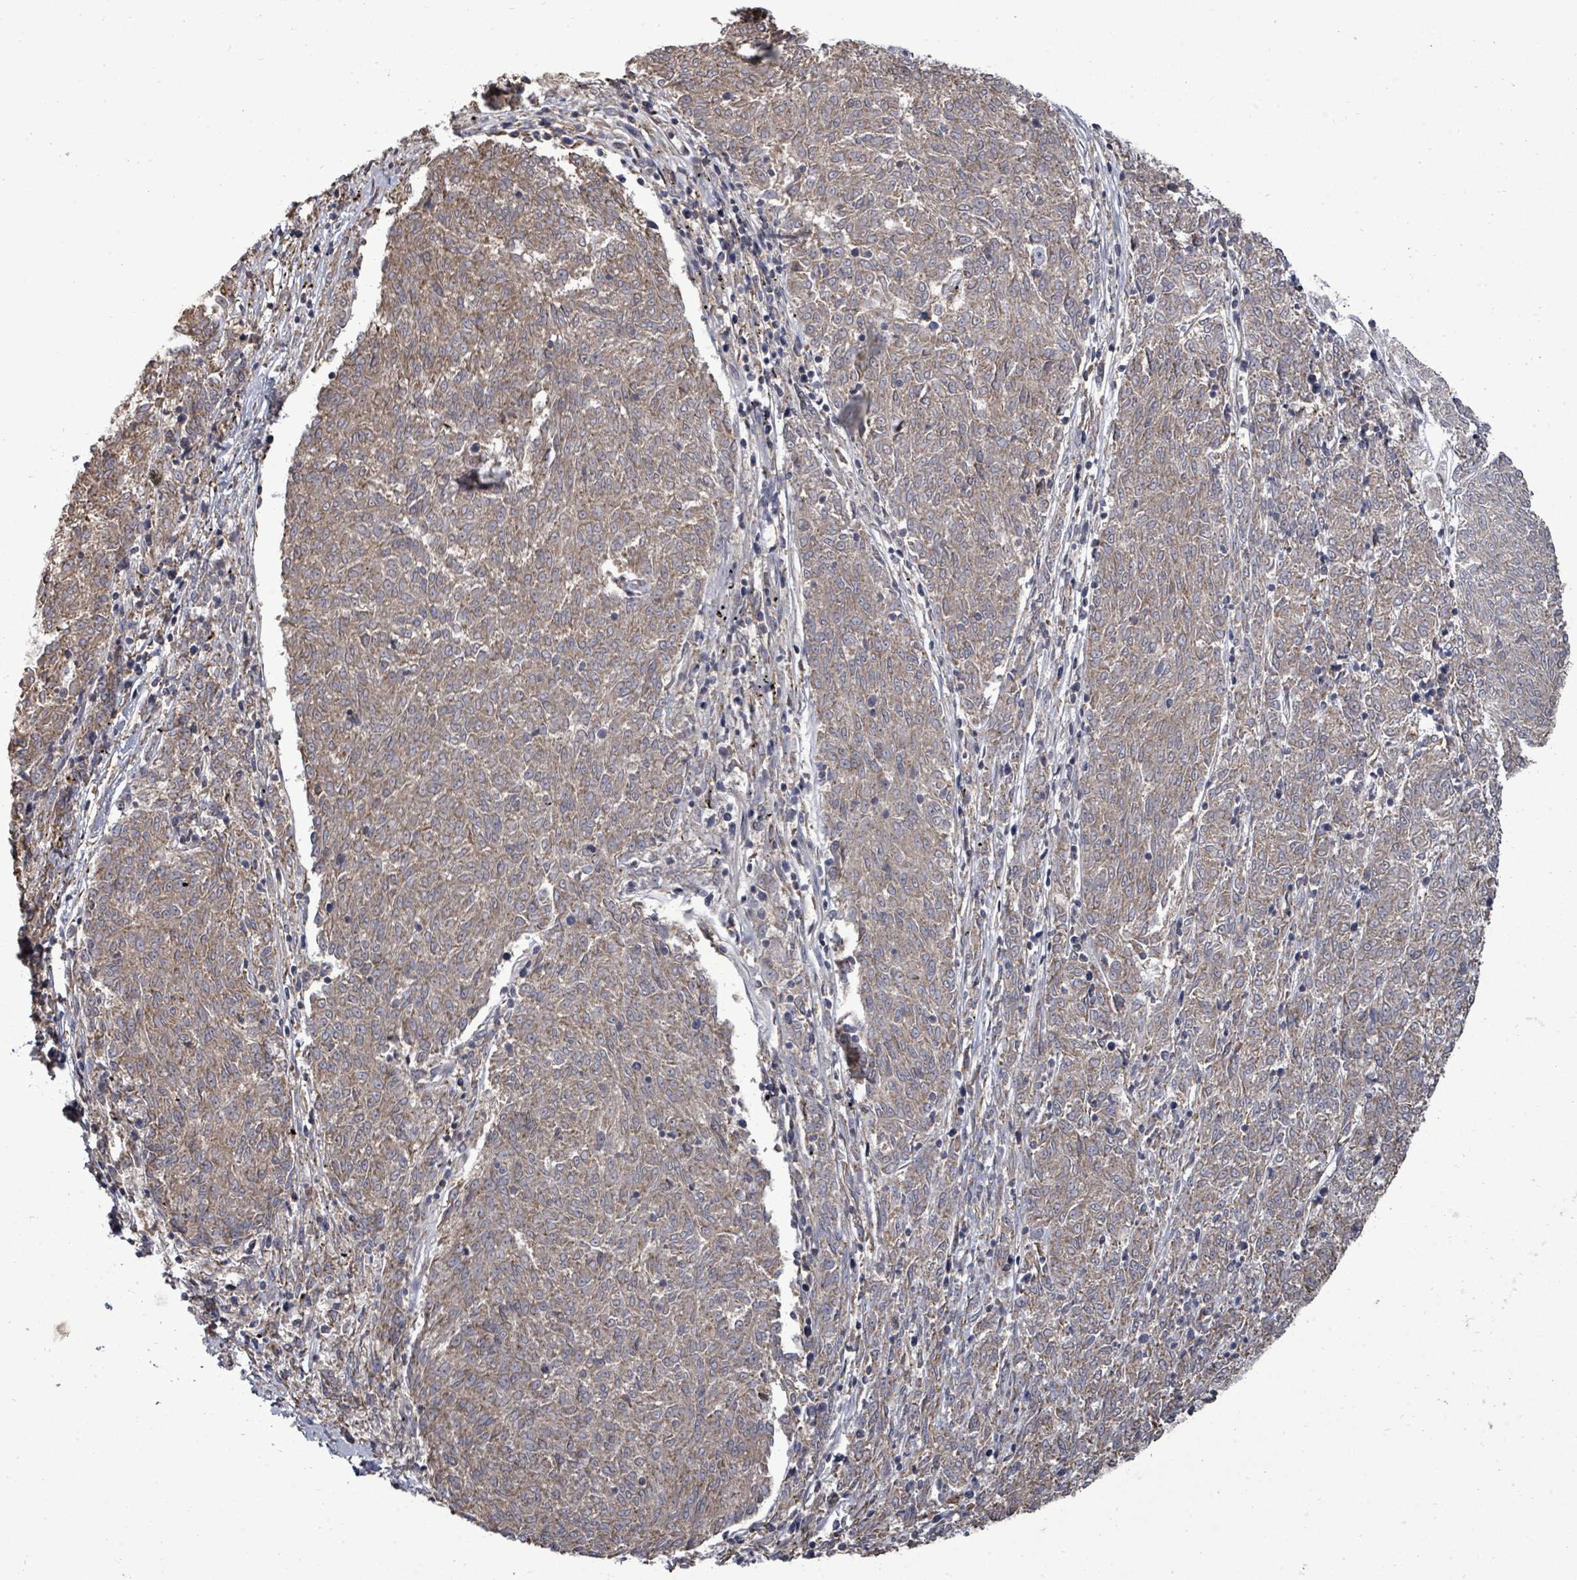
{"staining": {"intensity": "moderate", "quantity": ">75%", "location": "cytoplasmic/membranous"}, "tissue": "melanoma", "cell_type": "Tumor cells", "image_type": "cancer", "snomed": [{"axis": "morphology", "description": "Malignant melanoma, NOS"}, {"axis": "topography", "description": "Skin"}], "caption": "Immunohistochemical staining of human melanoma displays medium levels of moderate cytoplasmic/membranous positivity in approximately >75% of tumor cells.", "gene": "POMGNT2", "patient": {"sex": "female", "age": 72}}